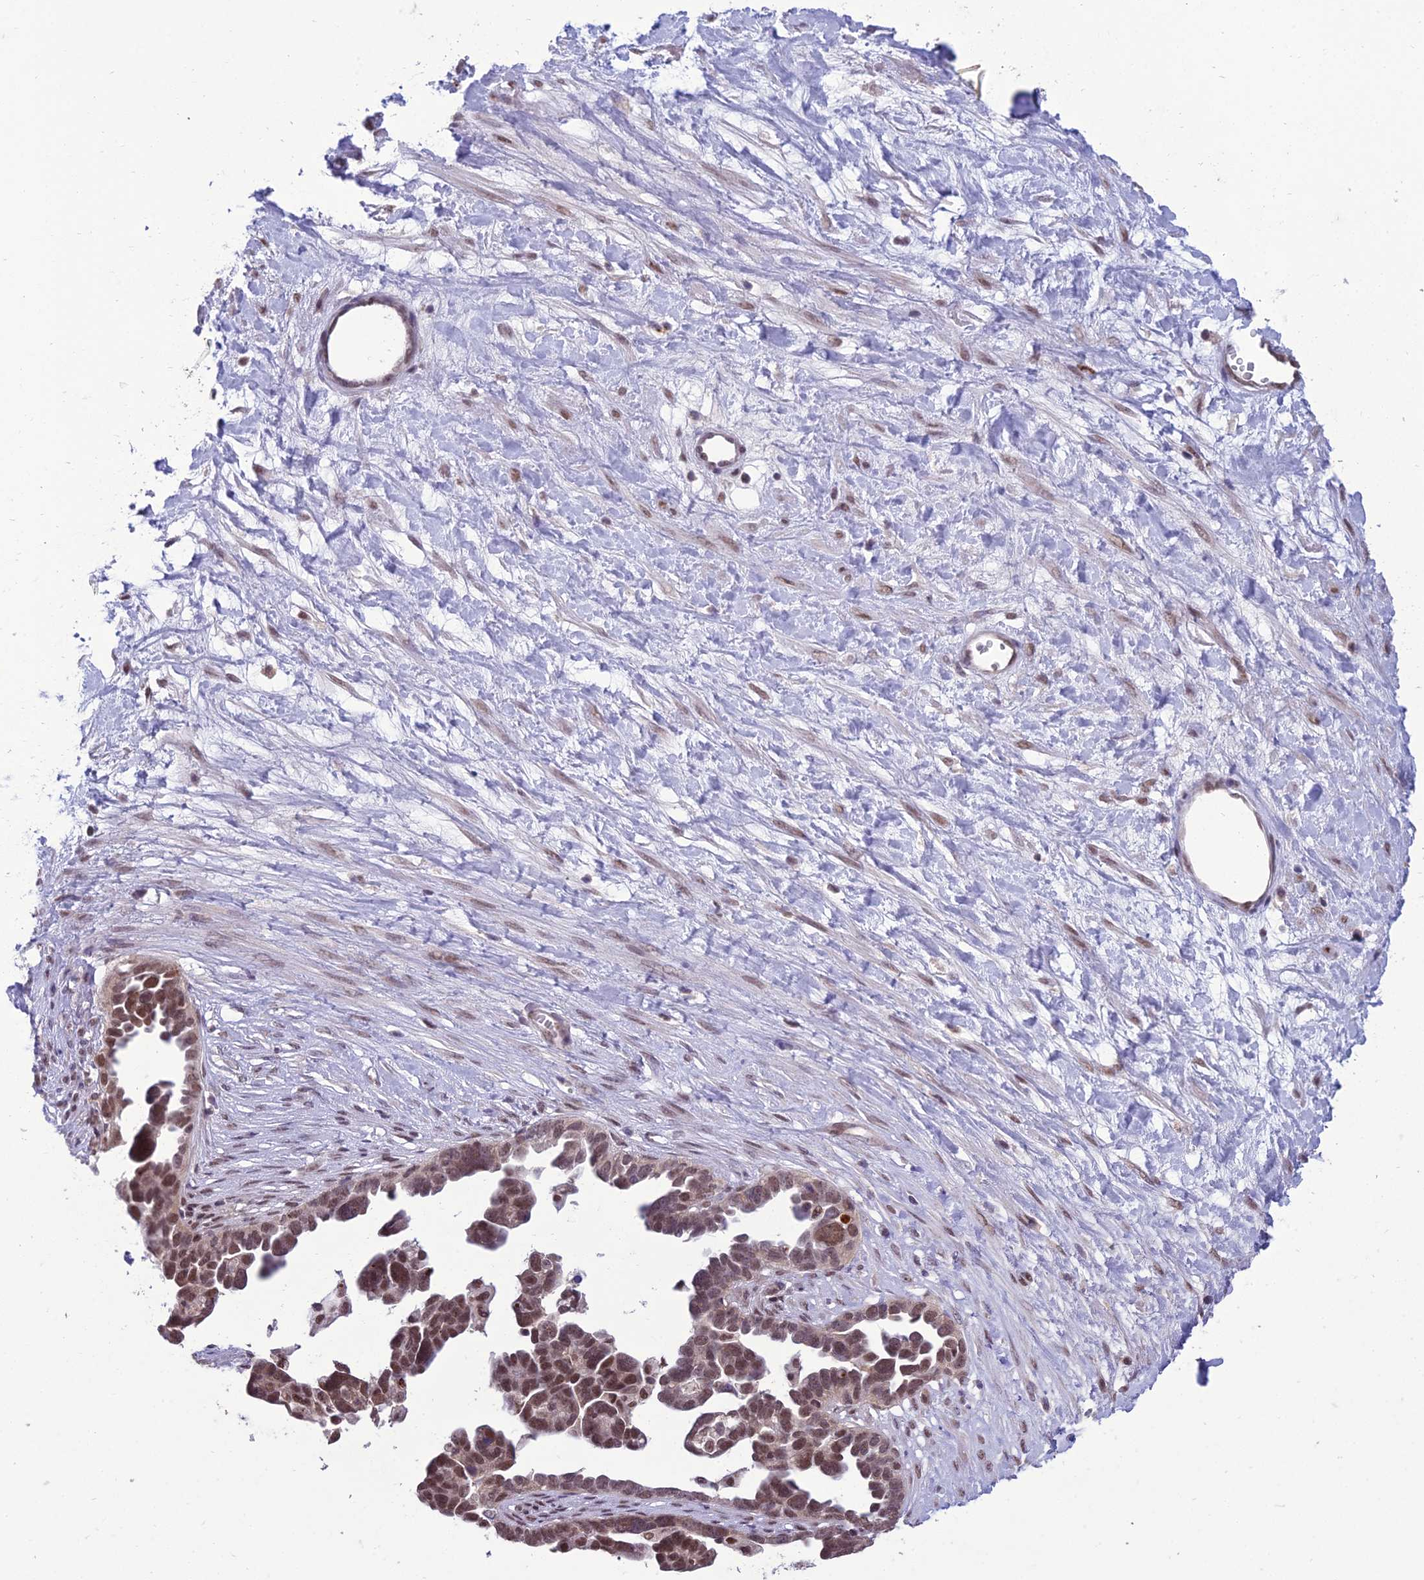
{"staining": {"intensity": "moderate", "quantity": "25%-75%", "location": "nuclear"}, "tissue": "ovarian cancer", "cell_type": "Tumor cells", "image_type": "cancer", "snomed": [{"axis": "morphology", "description": "Cystadenocarcinoma, serous, NOS"}, {"axis": "topography", "description": "Ovary"}], "caption": "DAB (3,3'-diaminobenzidine) immunohistochemical staining of human serous cystadenocarcinoma (ovarian) exhibits moderate nuclear protein positivity in about 25%-75% of tumor cells.", "gene": "RANBP3", "patient": {"sex": "female", "age": 54}}